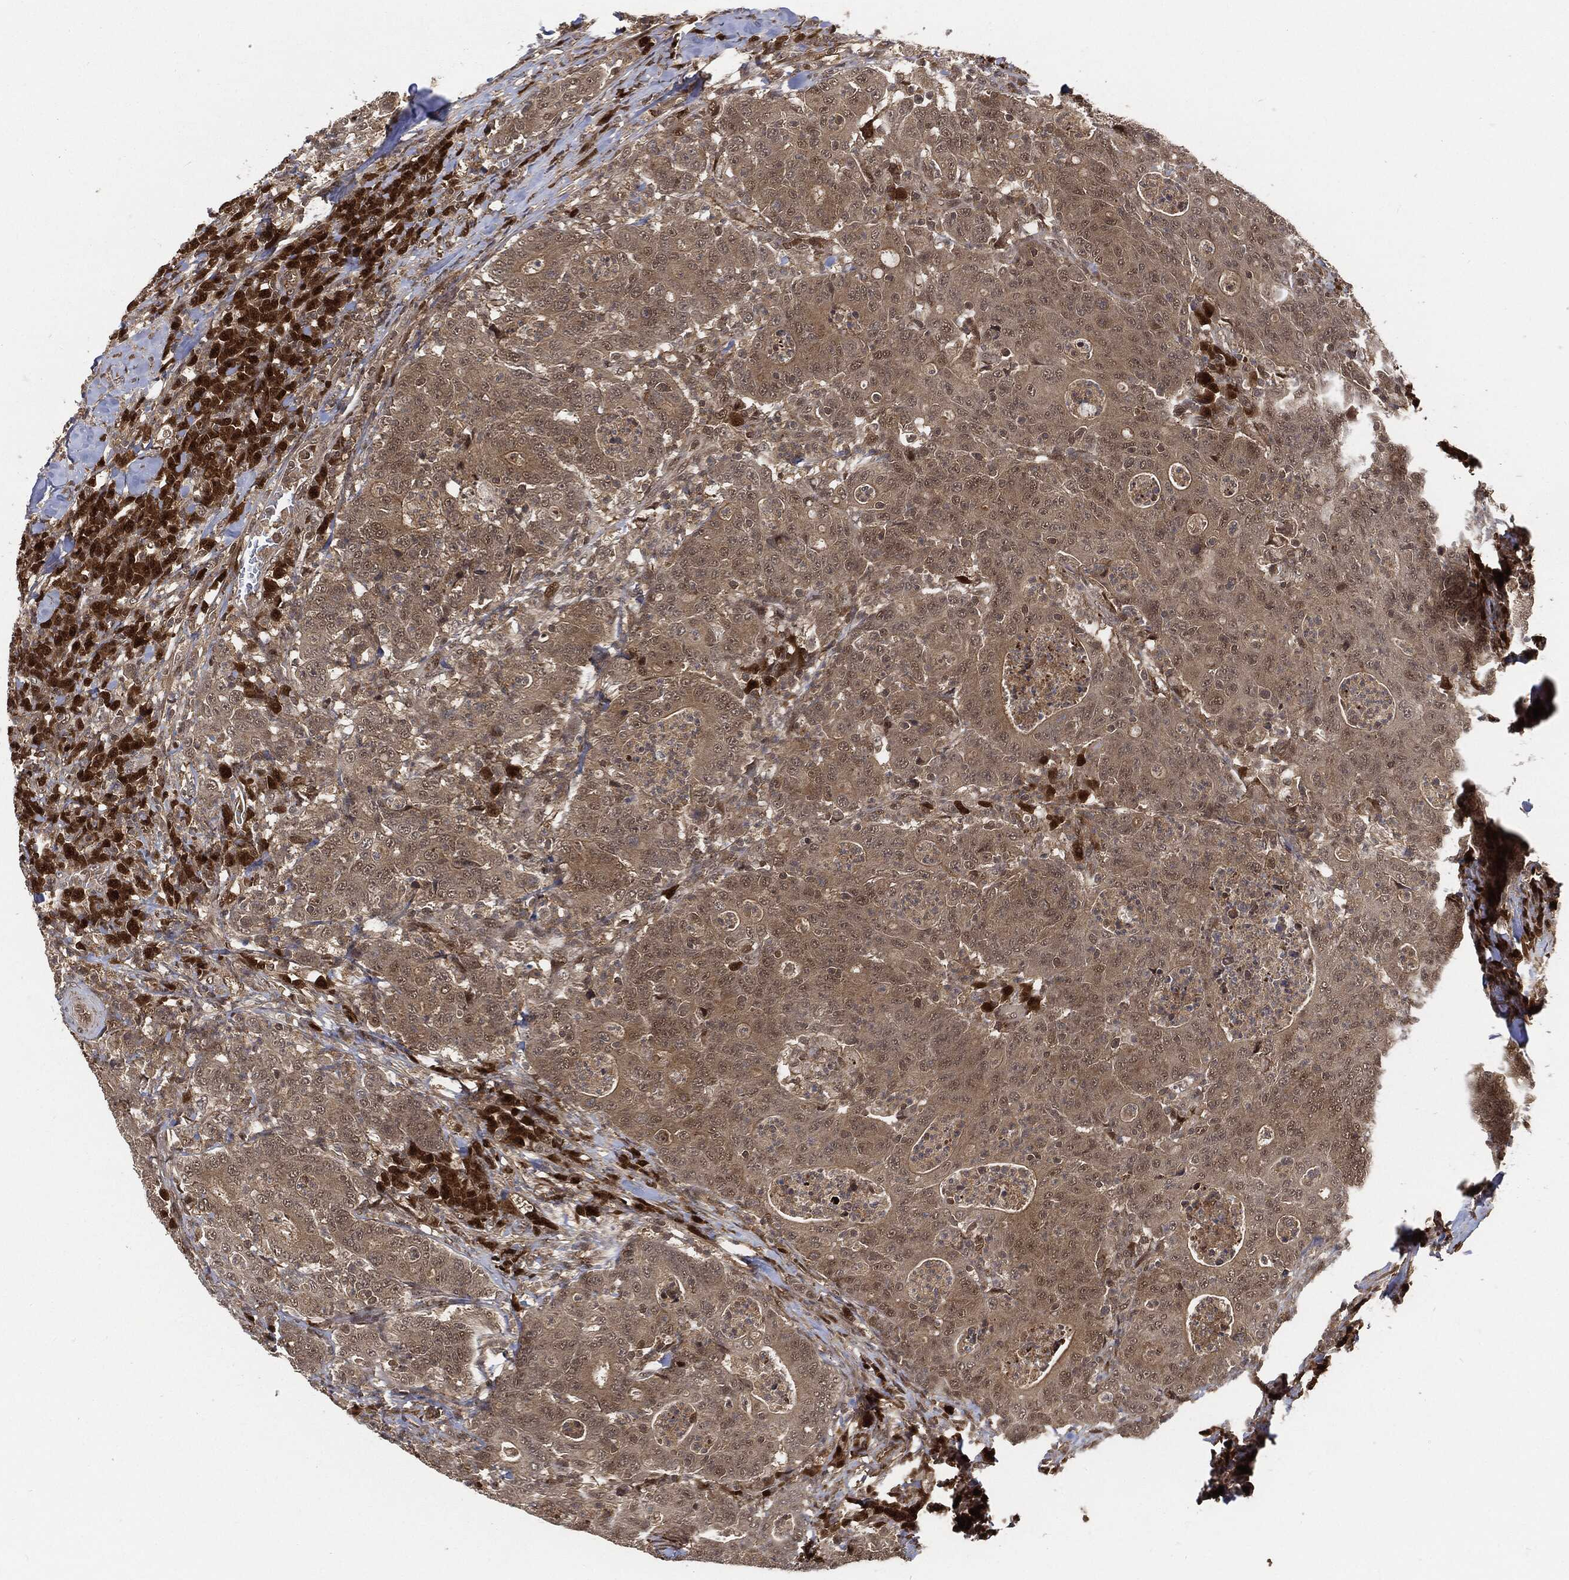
{"staining": {"intensity": "weak", "quantity": "<25%", "location": "cytoplasmic/membranous"}, "tissue": "colorectal cancer", "cell_type": "Tumor cells", "image_type": "cancer", "snomed": [{"axis": "morphology", "description": "Adenocarcinoma, NOS"}, {"axis": "topography", "description": "Colon"}], "caption": "Tumor cells show no significant protein staining in colorectal adenocarcinoma.", "gene": "CUTA", "patient": {"sex": "male", "age": 70}}